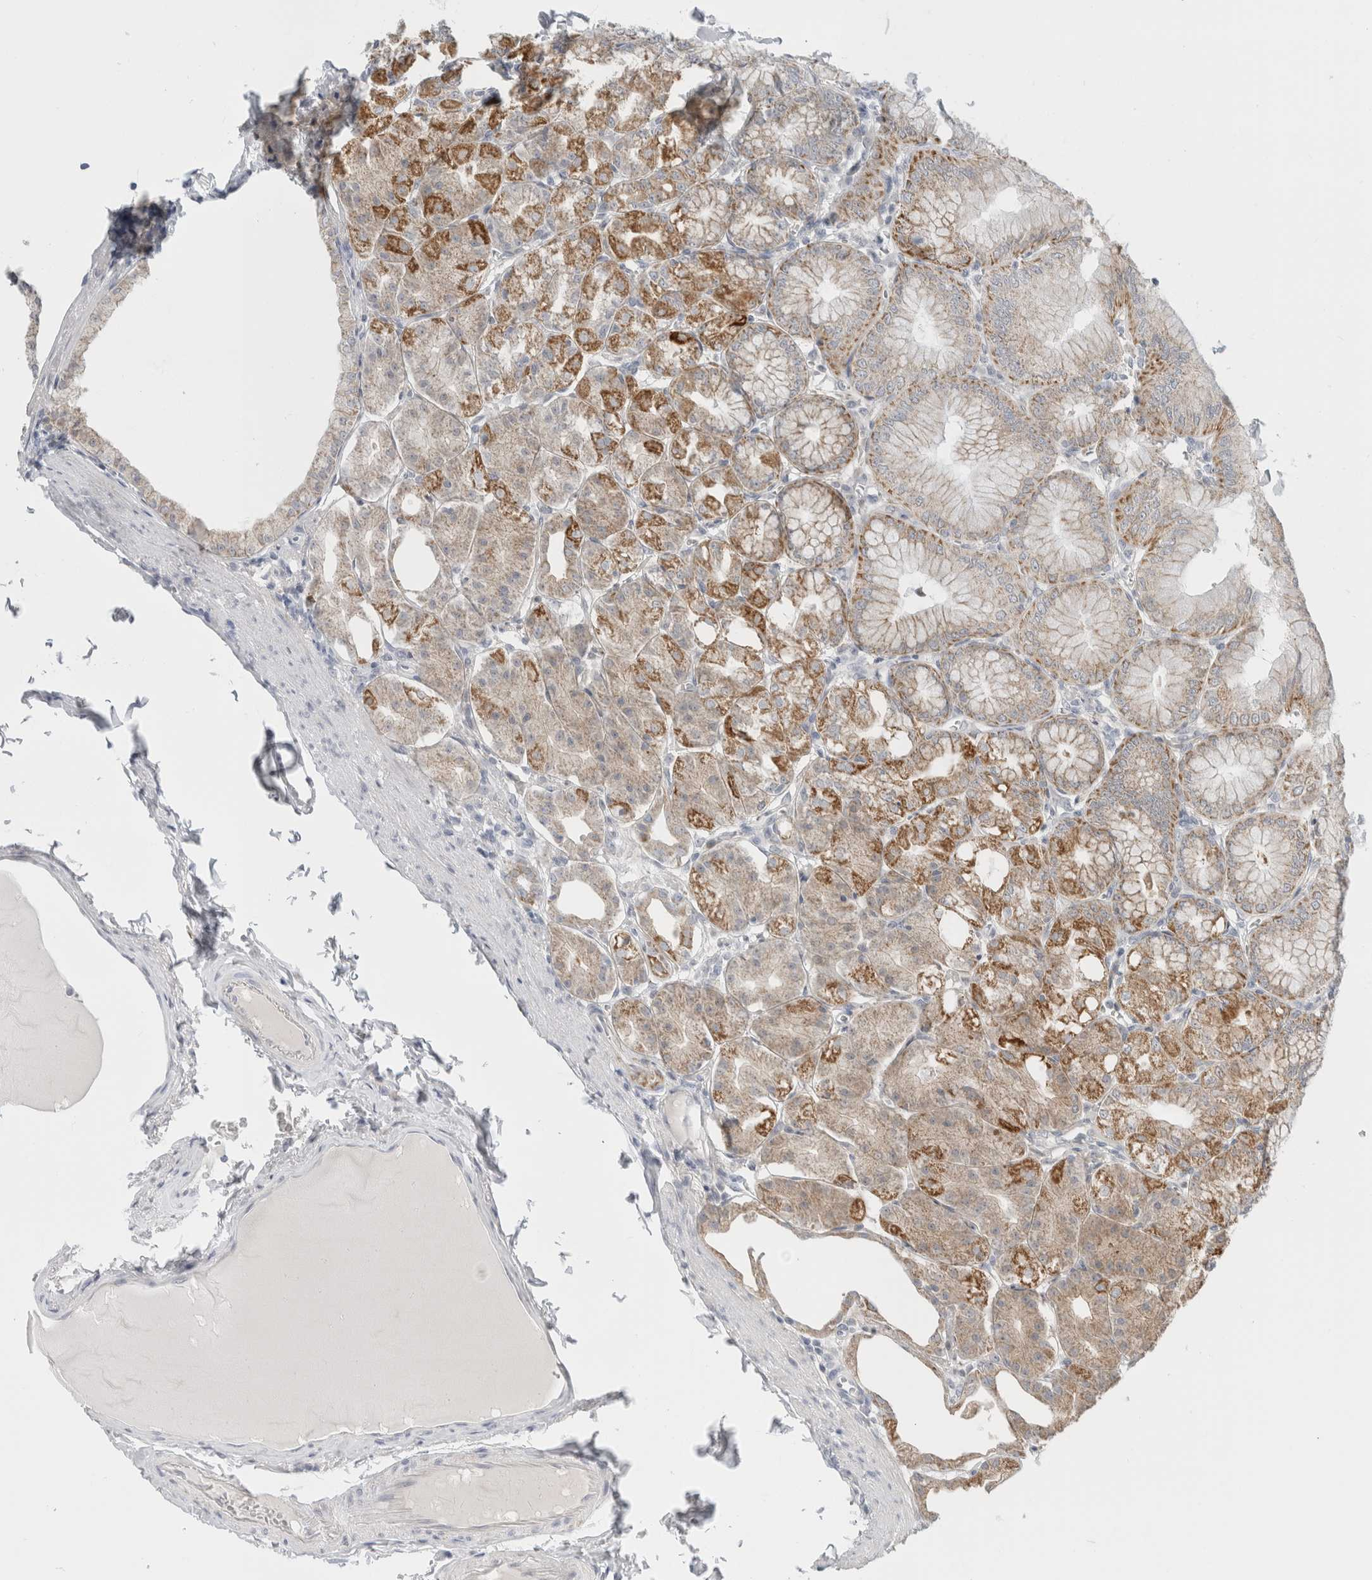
{"staining": {"intensity": "moderate", "quantity": "25%-75%", "location": "cytoplasmic/membranous"}, "tissue": "stomach", "cell_type": "Glandular cells", "image_type": "normal", "snomed": [{"axis": "morphology", "description": "Normal tissue, NOS"}, {"axis": "topography", "description": "Stomach, lower"}], "caption": "A medium amount of moderate cytoplasmic/membranous staining is appreciated in approximately 25%-75% of glandular cells in unremarkable stomach.", "gene": "FAHD1", "patient": {"sex": "male", "age": 71}}